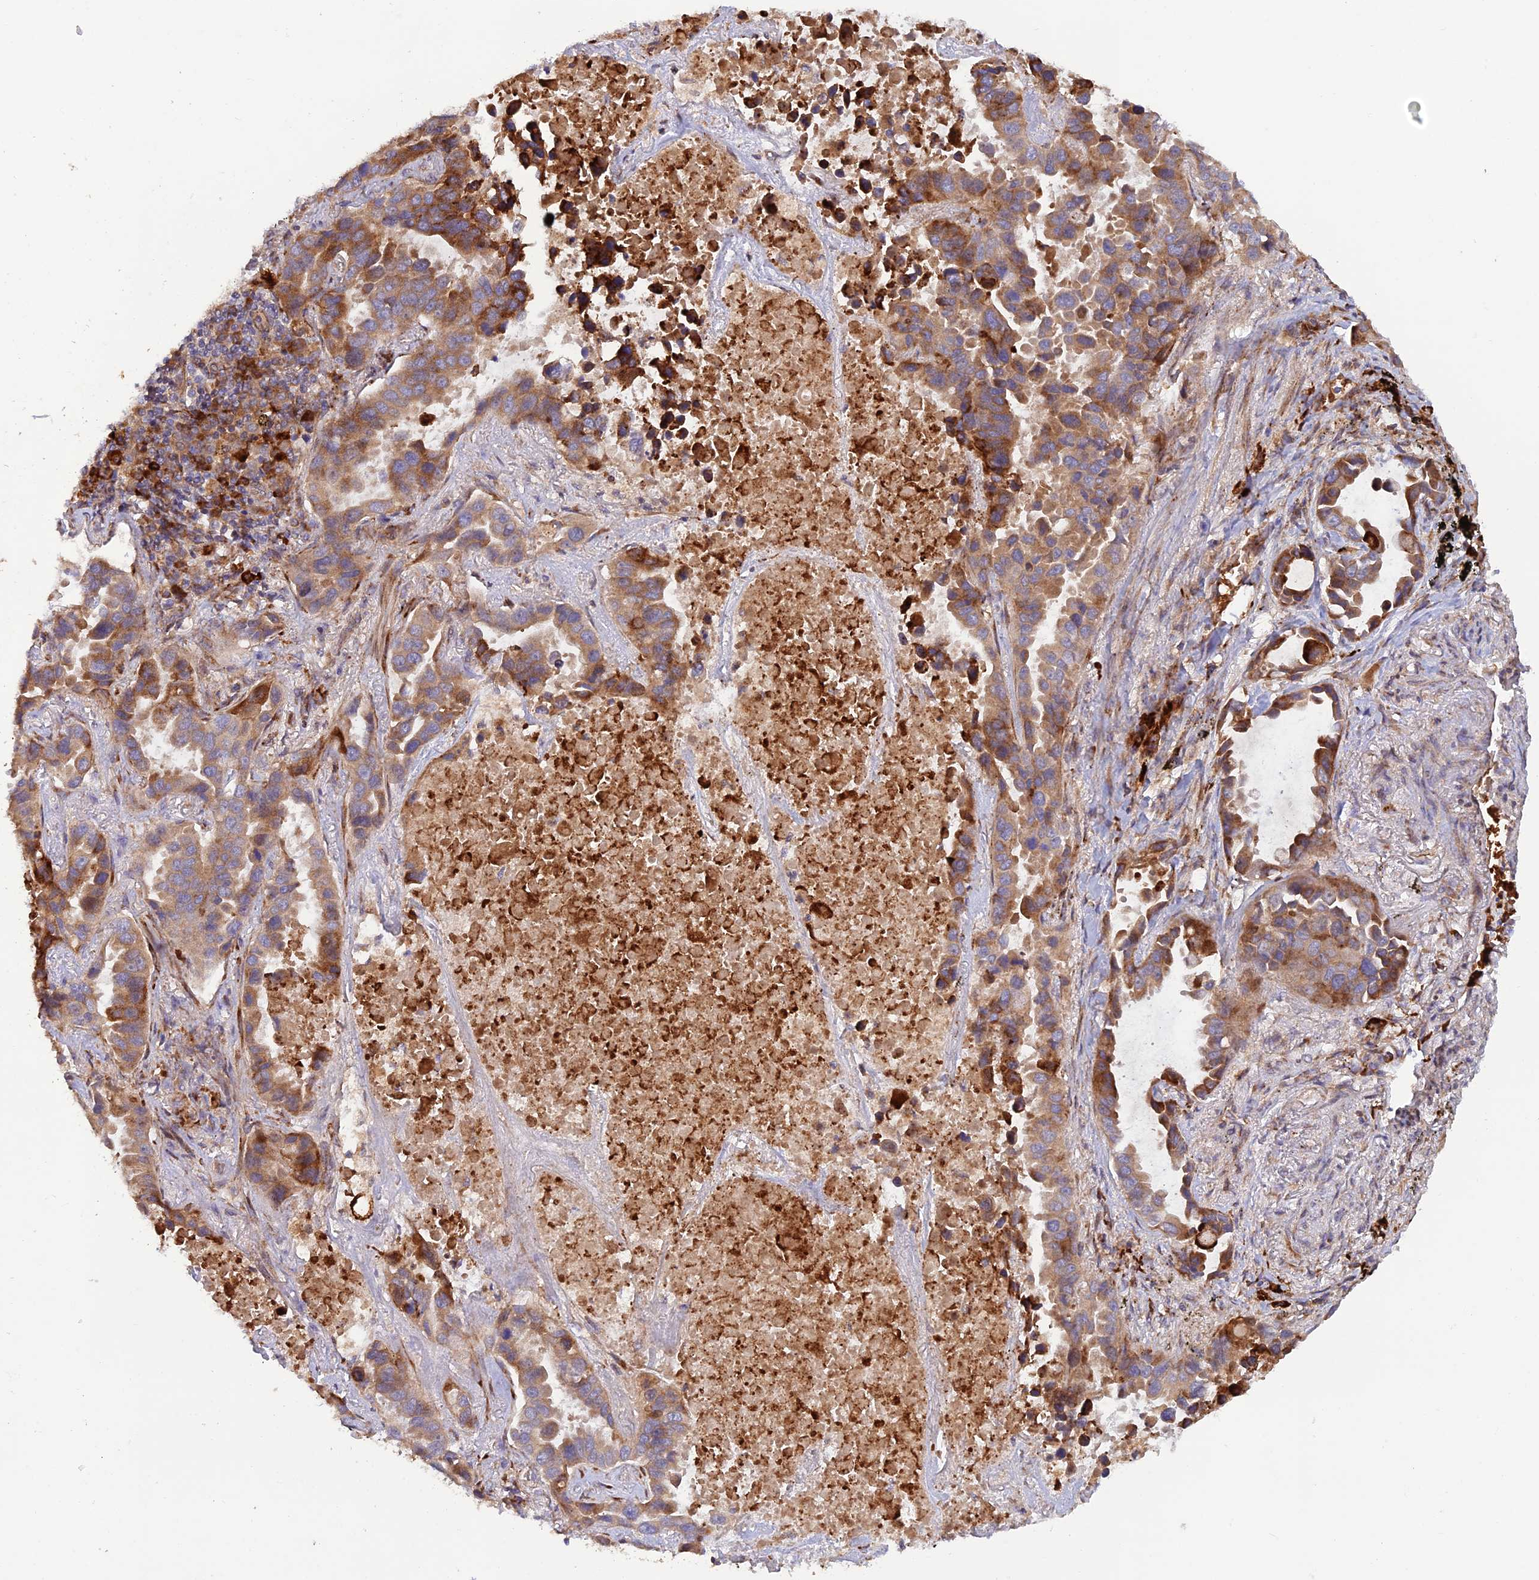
{"staining": {"intensity": "moderate", "quantity": ">75%", "location": "cytoplasmic/membranous"}, "tissue": "lung cancer", "cell_type": "Tumor cells", "image_type": "cancer", "snomed": [{"axis": "morphology", "description": "Adenocarcinoma, NOS"}, {"axis": "topography", "description": "Lung"}], "caption": "Adenocarcinoma (lung) stained for a protein displays moderate cytoplasmic/membranous positivity in tumor cells.", "gene": "GMCL1", "patient": {"sex": "male", "age": 64}}